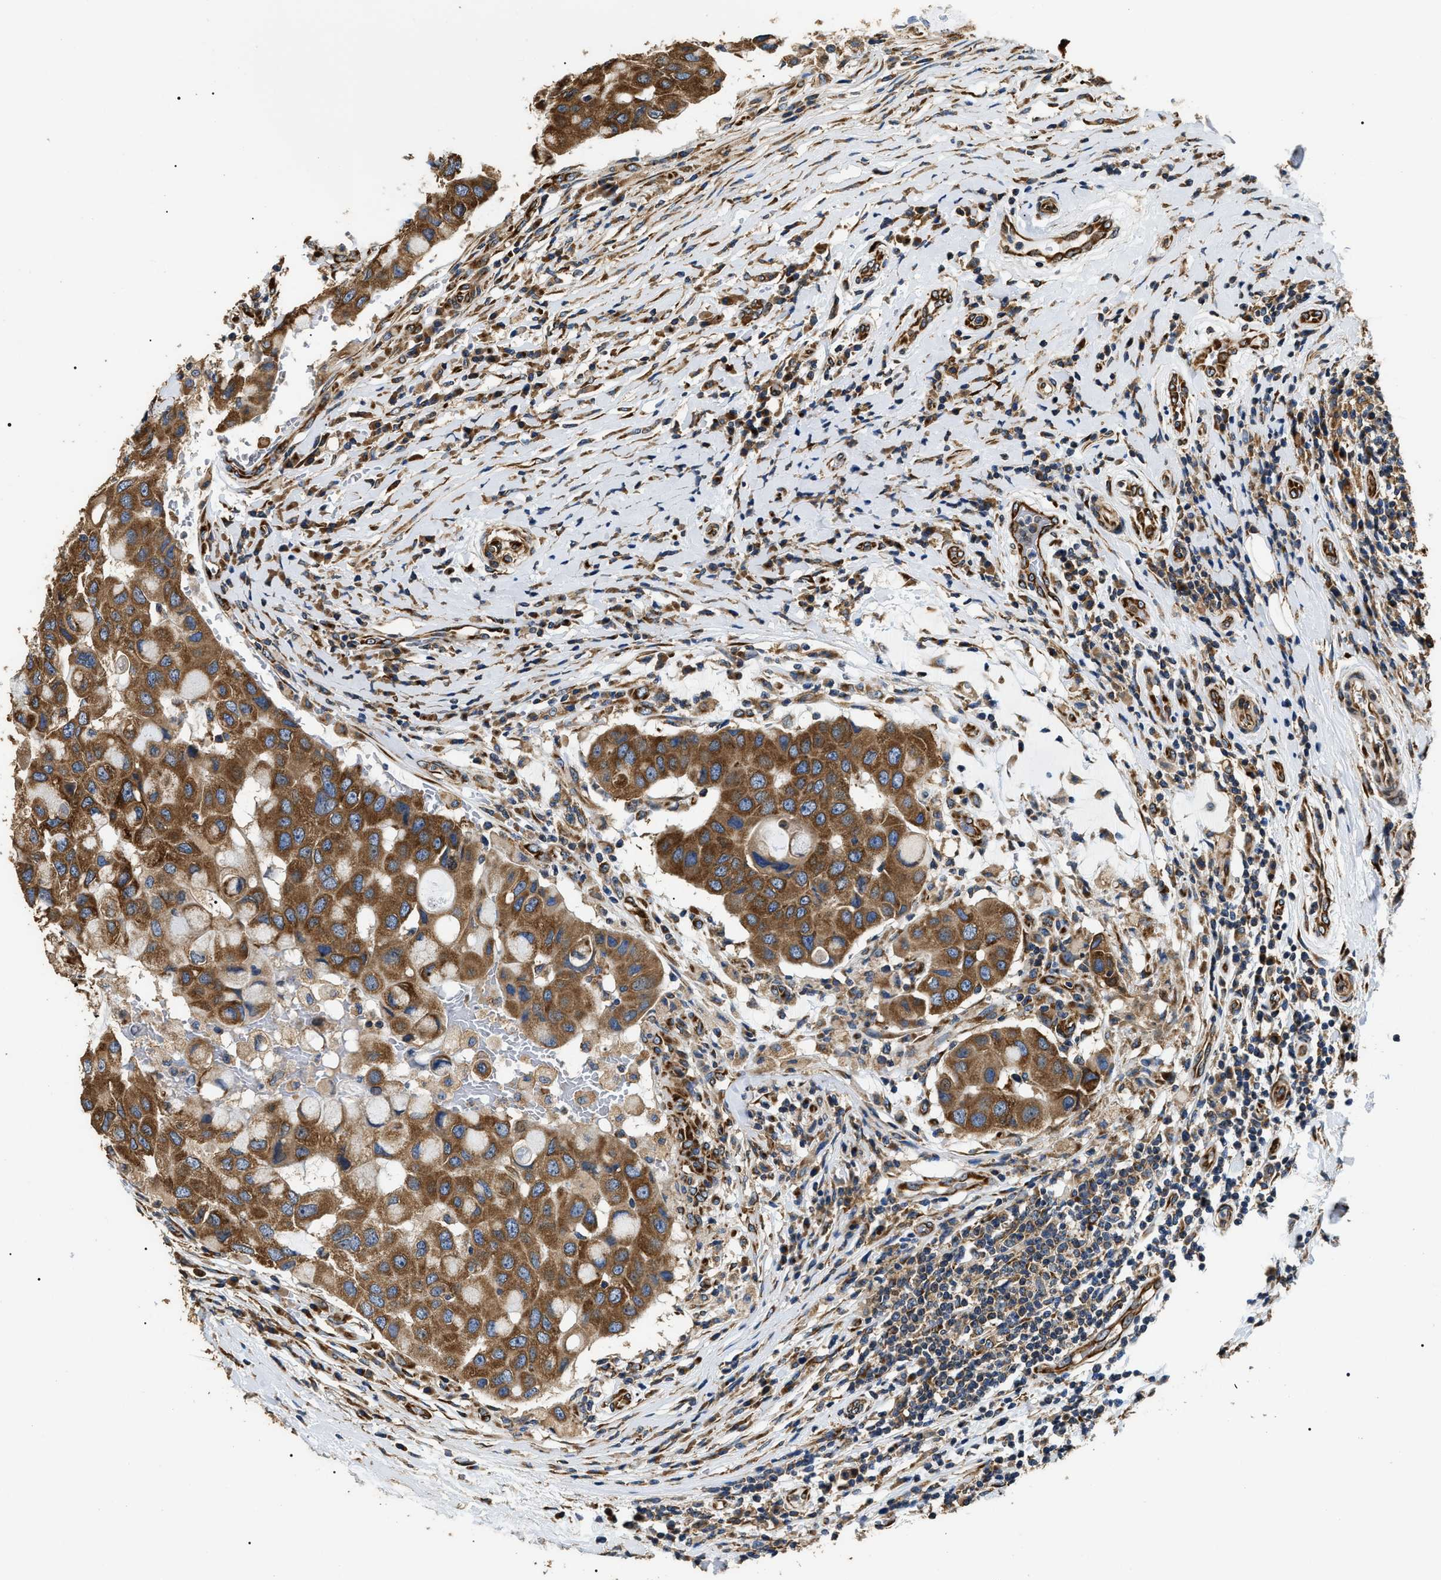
{"staining": {"intensity": "moderate", "quantity": ">75%", "location": "cytoplasmic/membranous"}, "tissue": "breast cancer", "cell_type": "Tumor cells", "image_type": "cancer", "snomed": [{"axis": "morphology", "description": "Duct carcinoma"}, {"axis": "topography", "description": "Breast"}], "caption": "Brown immunohistochemical staining in breast invasive ductal carcinoma shows moderate cytoplasmic/membranous positivity in about >75% of tumor cells.", "gene": "KTN1", "patient": {"sex": "female", "age": 27}}